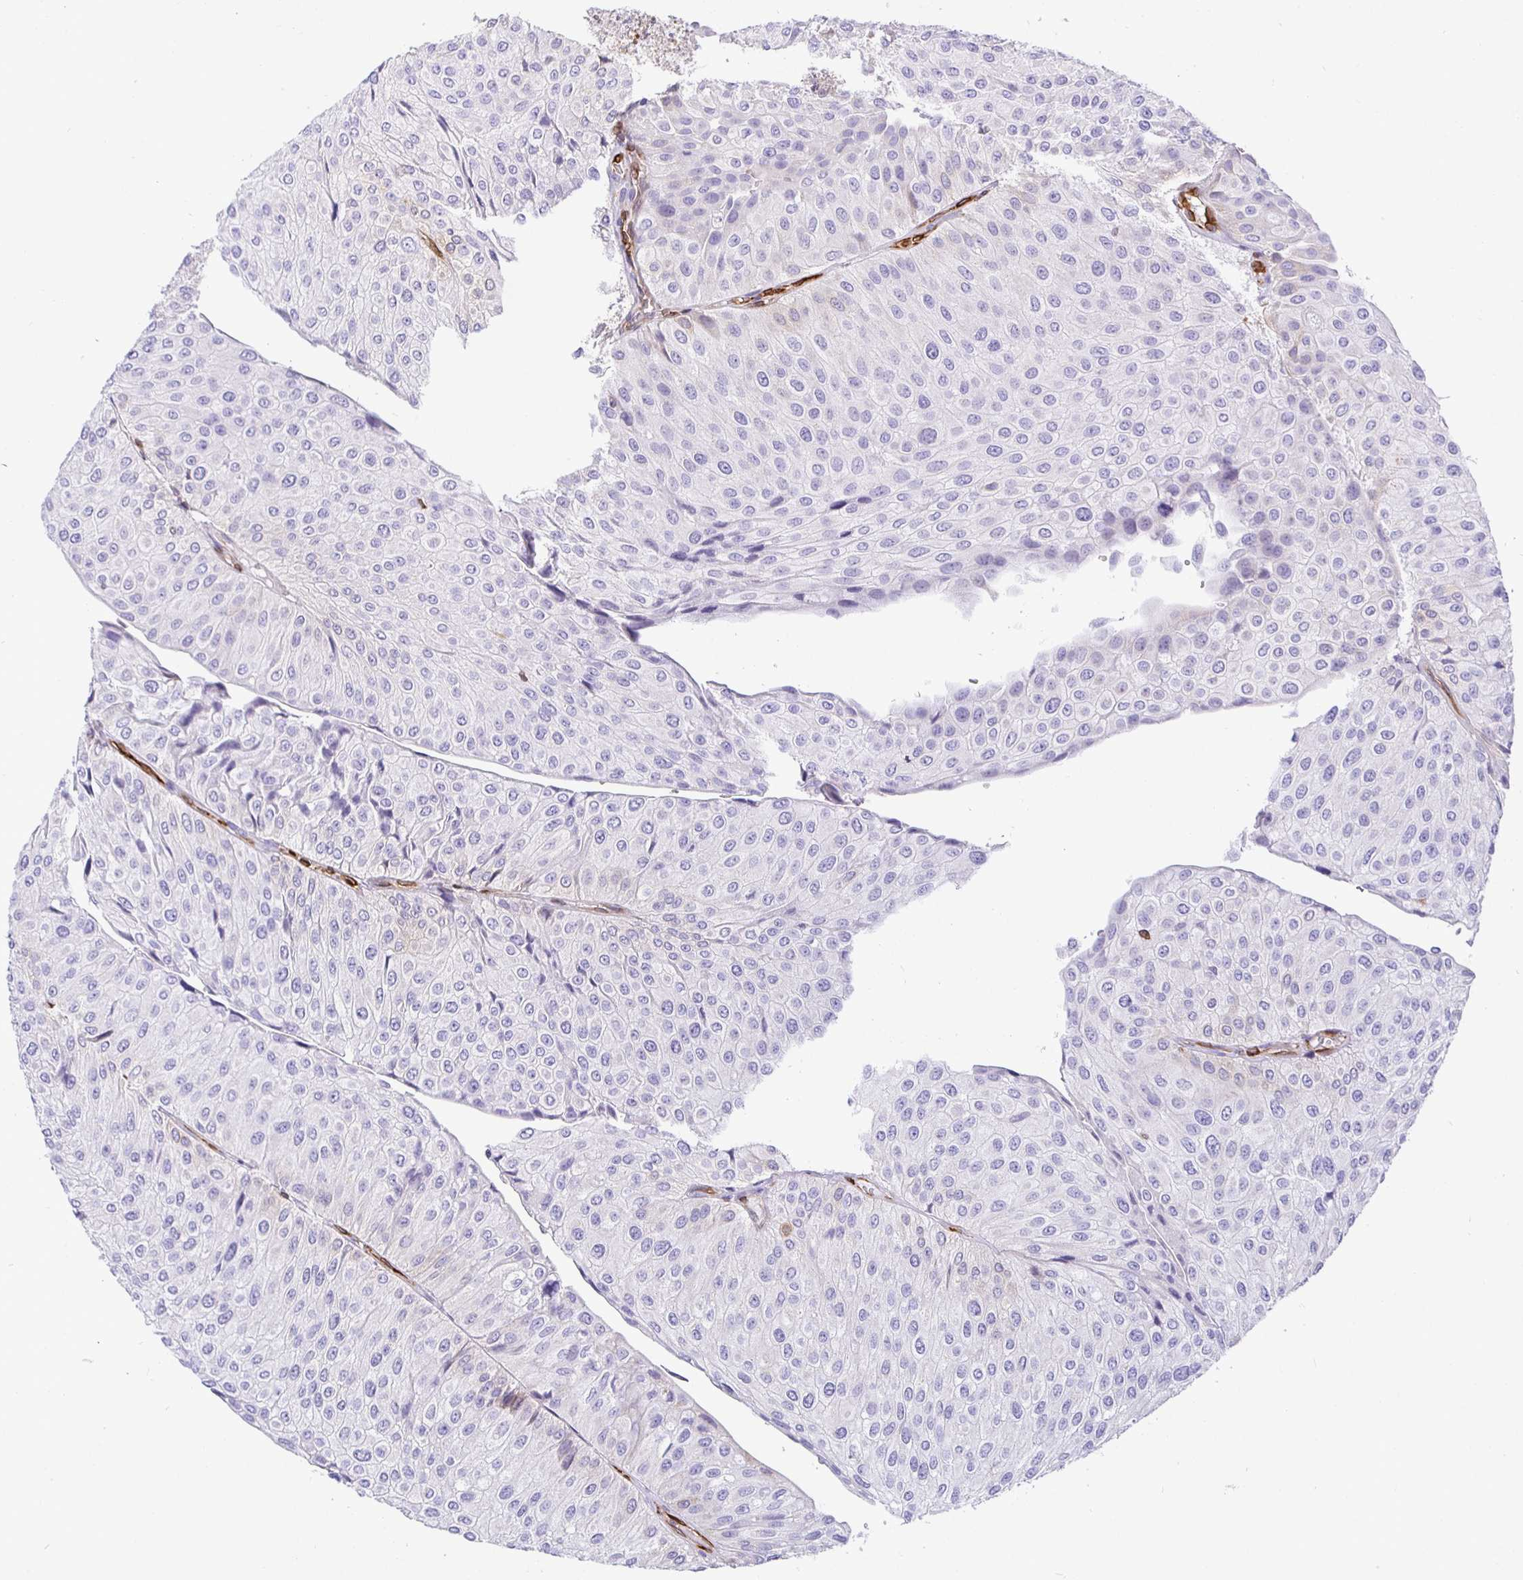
{"staining": {"intensity": "negative", "quantity": "none", "location": "none"}, "tissue": "urothelial cancer", "cell_type": "Tumor cells", "image_type": "cancer", "snomed": [{"axis": "morphology", "description": "Urothelial carcinoma, NOS"}, {"axis": "topography", "description": "Urinary bladder"}], "caption": "Transitional cell carcinoma stained for a protein using immunohistochemistry (IHC) exhibits no expression tumor cells.", "gene": "TP53I11", "patient": {"sex": "male", "age": 67}}